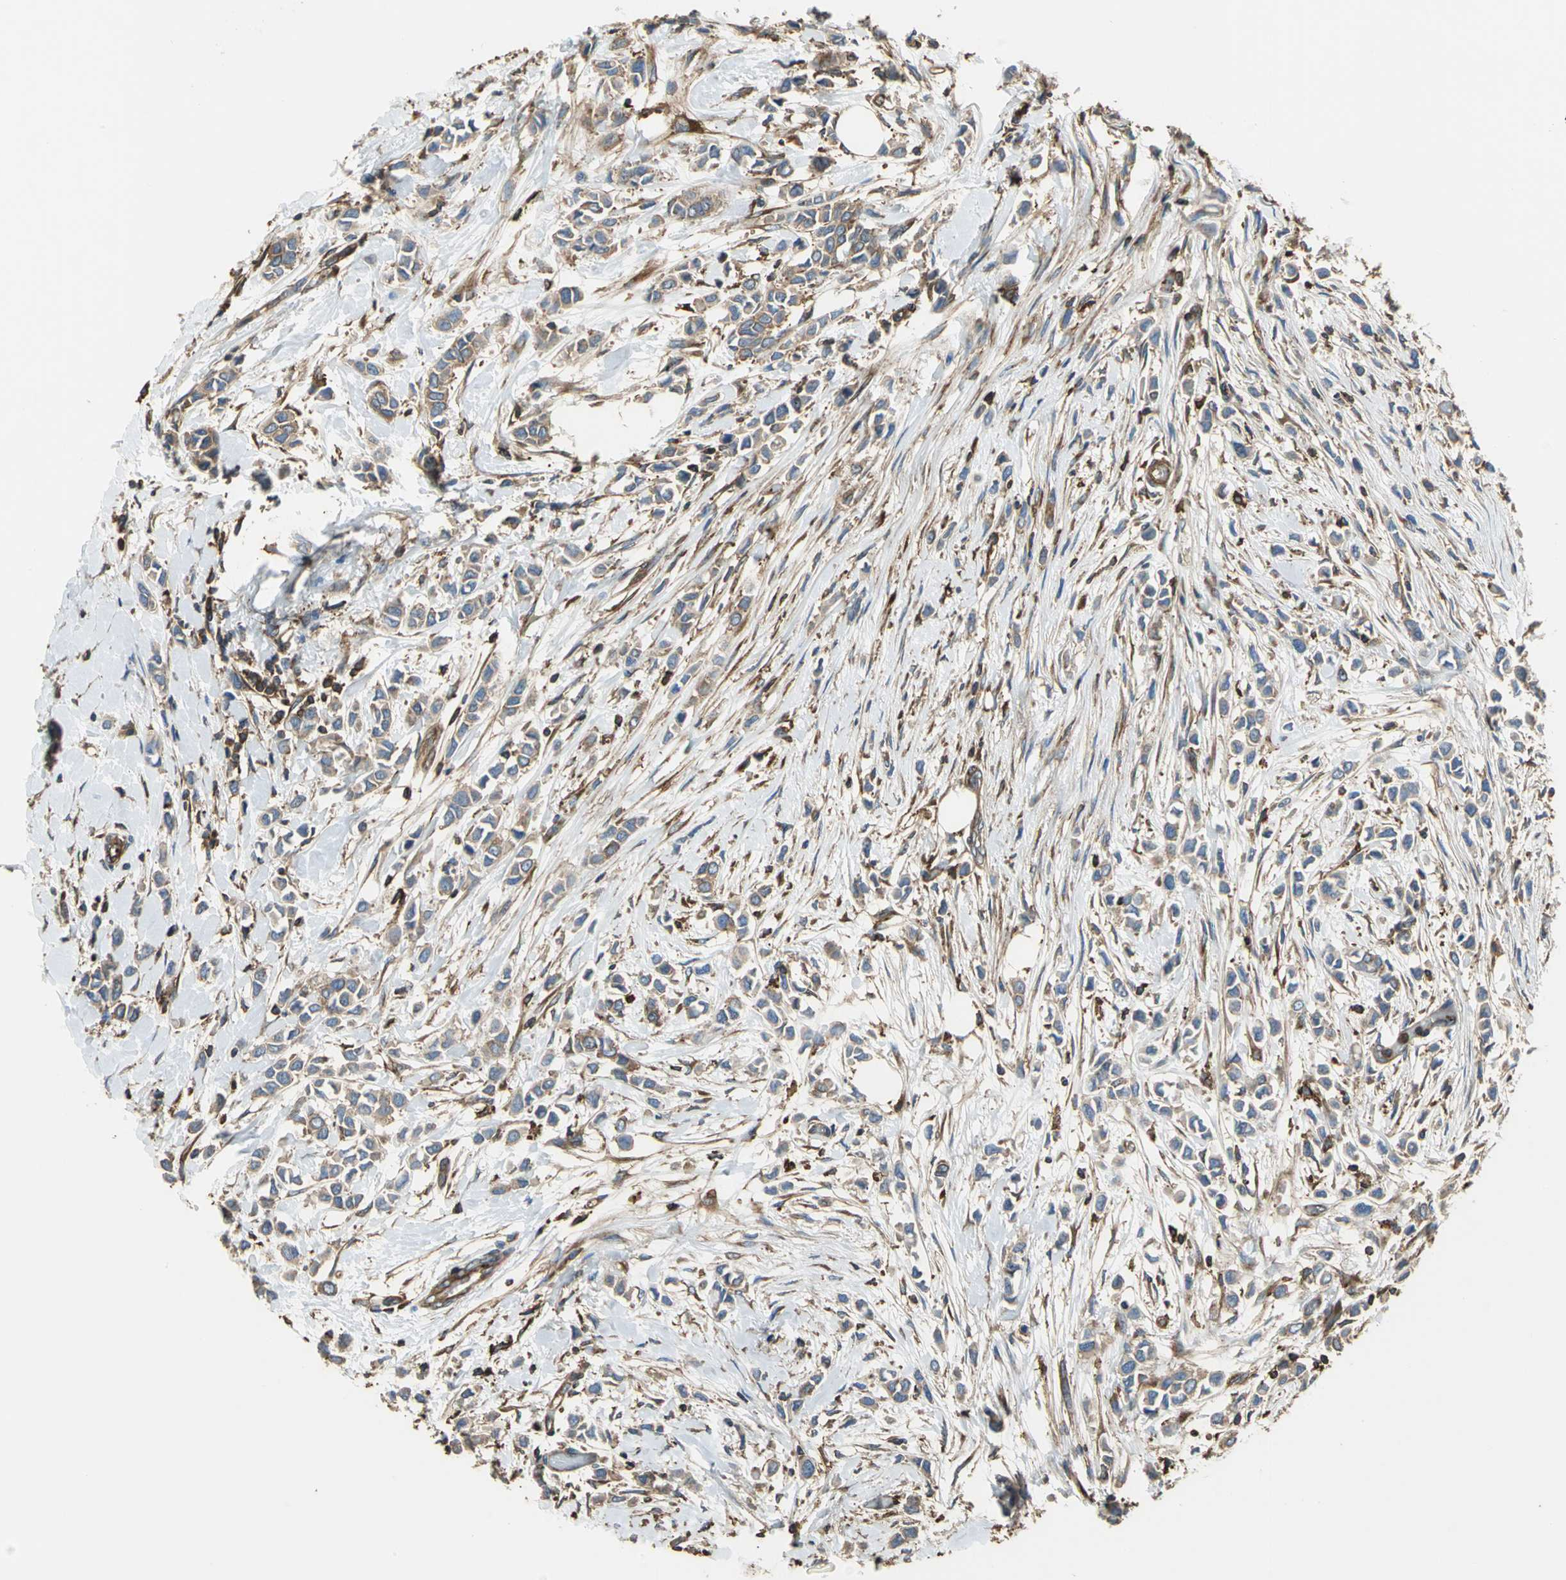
{"staining": {"intensity": "moderate", "quantity": ">75%", "location": "cytoplasmic/membranous"}, "tissue": "breast cancer", "cell_type": "Tumor cells", "image_type": "cancer", "snomed": [{"axis": "morphology", "description": "Lobular carcinoma"}, {"axis": "topography", "description": "Breast"}], "caption": "DAB (3,3'-diaminobenzidine) immunohistochemical staining of human breast cancer (lobular carcinoma) shows moderate cytoplasmic/membranous protein staining in about >75% of tumor cells.", "gene": "TLN1", "patient": {"sex": "female", "age": 51}}